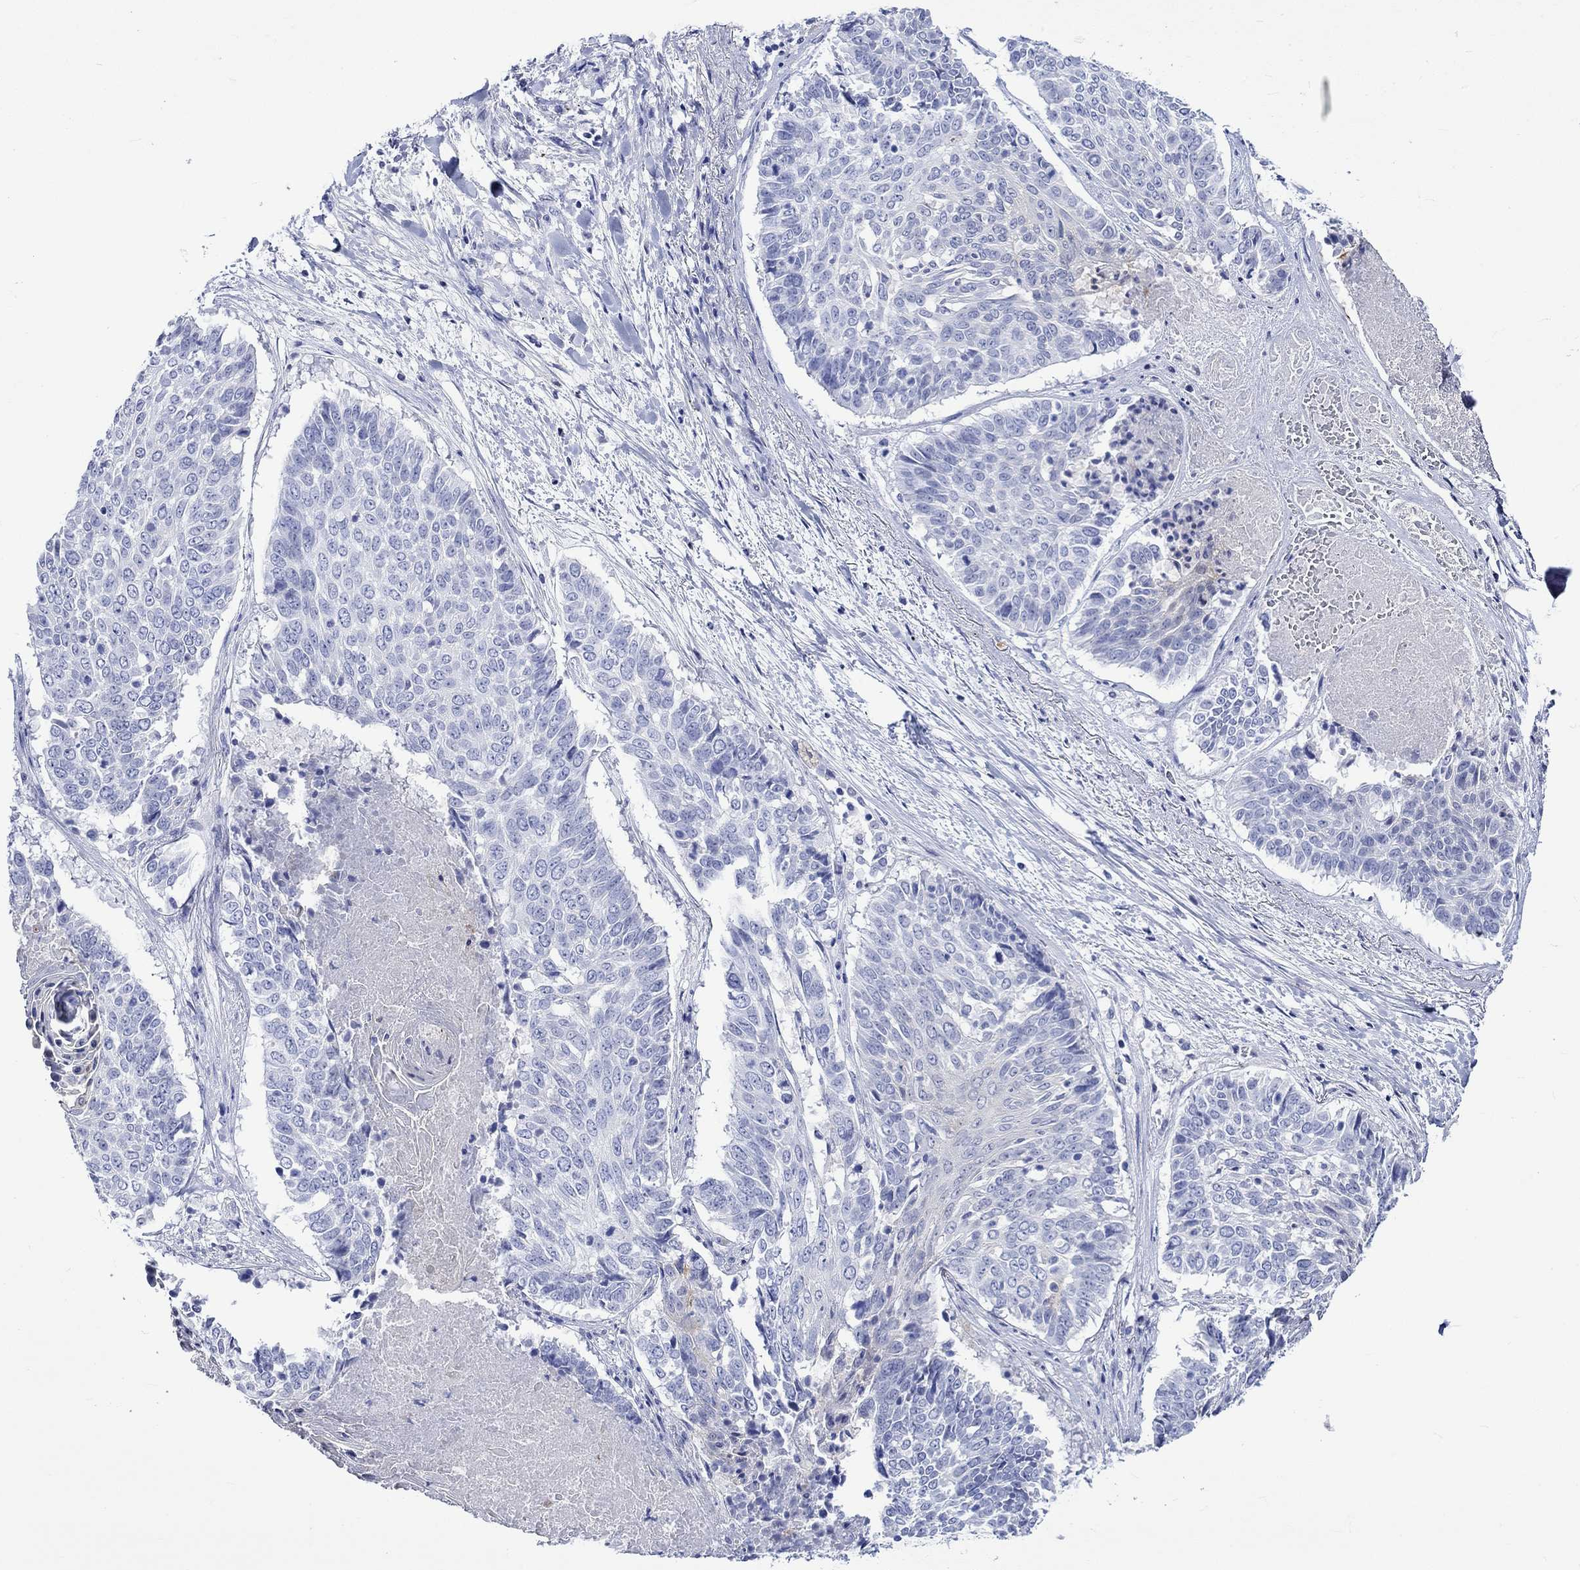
{"staining": {"intensity": "negative", "quantity": "none", "location": "none"}, "tissue": "lung cancer", "cell_type": "Tumor cells", "image_type": "cancer", "snomed": [{"axis": "morphology", "description": "Squamous cell carcinoma, NOS"}, {"axis": "topography", "description": "Lung"}], "caption": "Immunohistochemical staining of human squamous cell carcinoma (lung) displays no significant positivity in tumor cells.", "gene": "CRYAB", "patient": {"sex": "male", "age": 64}}